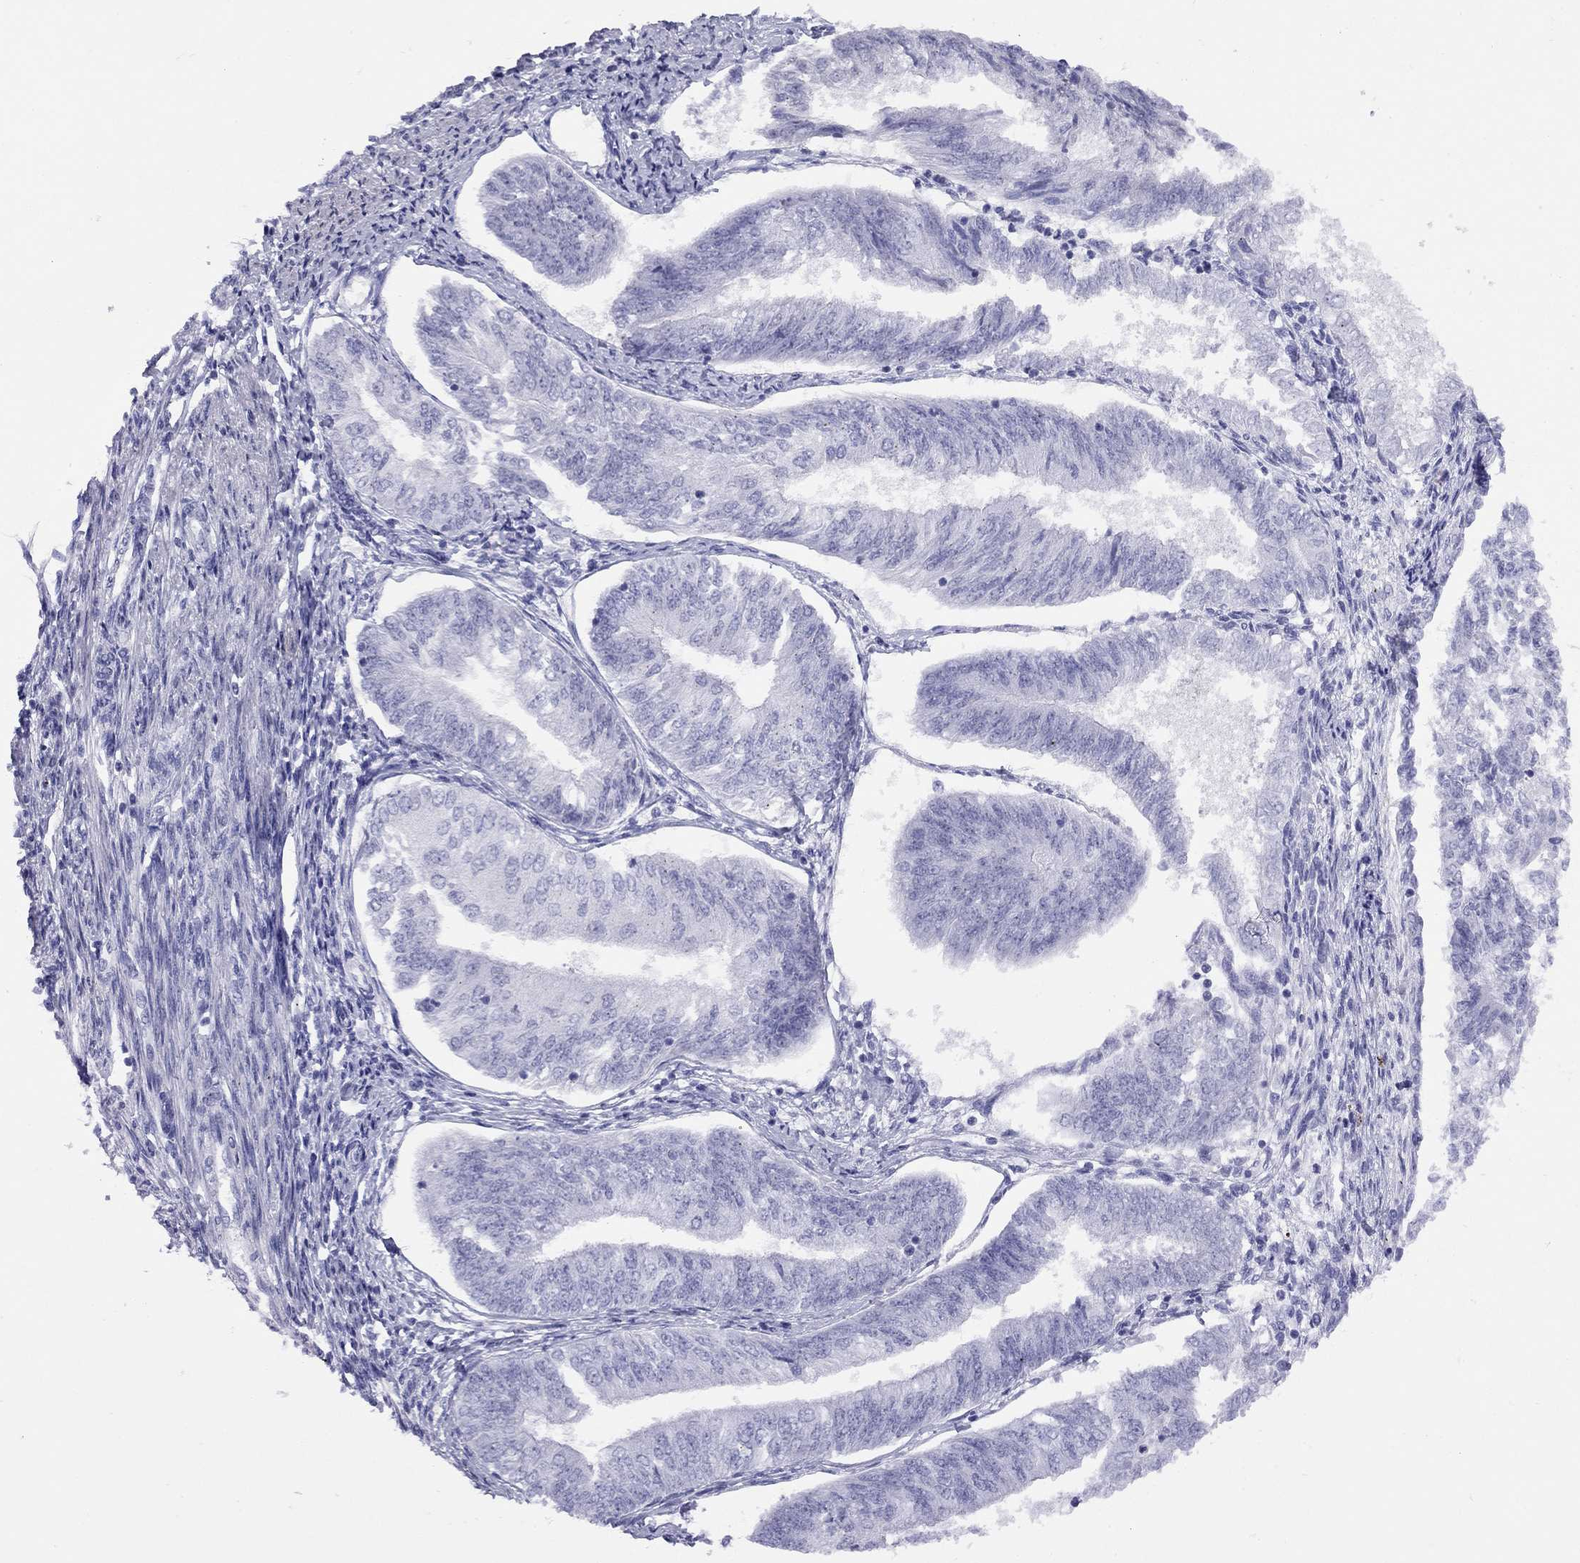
{"staining": {"intensity": "negative", "quantity": "none", "location": "none"}, "tissue": "endometrial cancer", "cell_type": "Tumor cells", "image_type": "cancer", "snomed": [{"axis": "morphology", "description": "Adenocarcinoma, NOS"}, {"axis": "topography", "description": "Endometrium"}], "caption": "This is an immunohistochemistry (IHC) photomicrograph of endometrial adenocarcinoma. There is no expression in tumor cells.", "gene": "LYAR", "patient": {"sex": "female", "age": 58}}